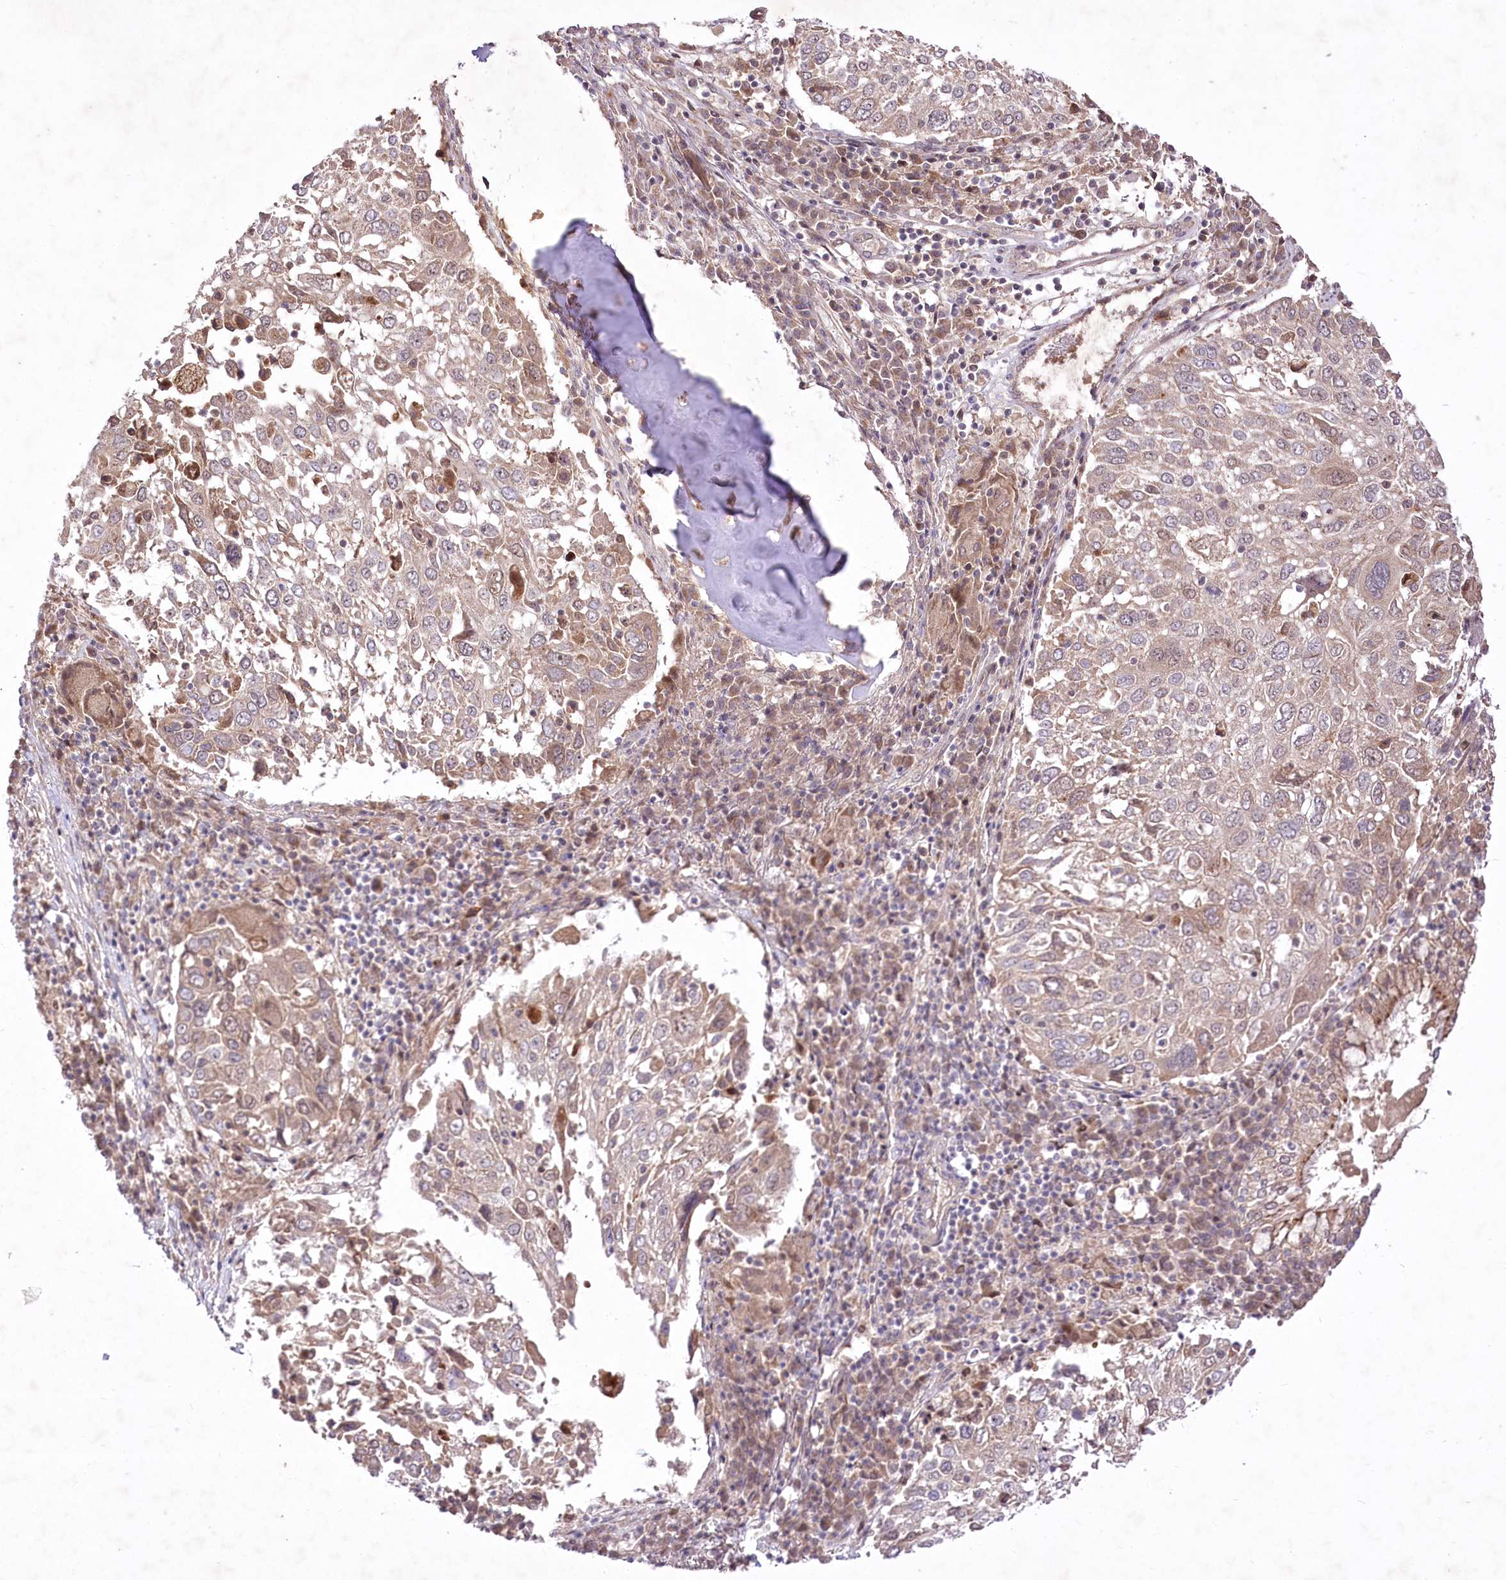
{"staining": {"intensity": "moderate", "quantity": "25%-75%", "location": "cytoplasmic/membranous"}, "tissue": "lung cancer", "cell_type": "Tumor cells", "image_type": "cancer", "snomed": [{"axis": "morphology", "description": "Squamous cell carcinoma, NOS"}, {"axis": "topography", "description": "Lung"}], "caption": "Brown immunohistochemical staining in human lung cancer displays moderate cytoplasmic/membranous staining in about 25%-75% of tumor cells.", "gene": "HELT", "patient": {"sex": "male", "age": 65}}